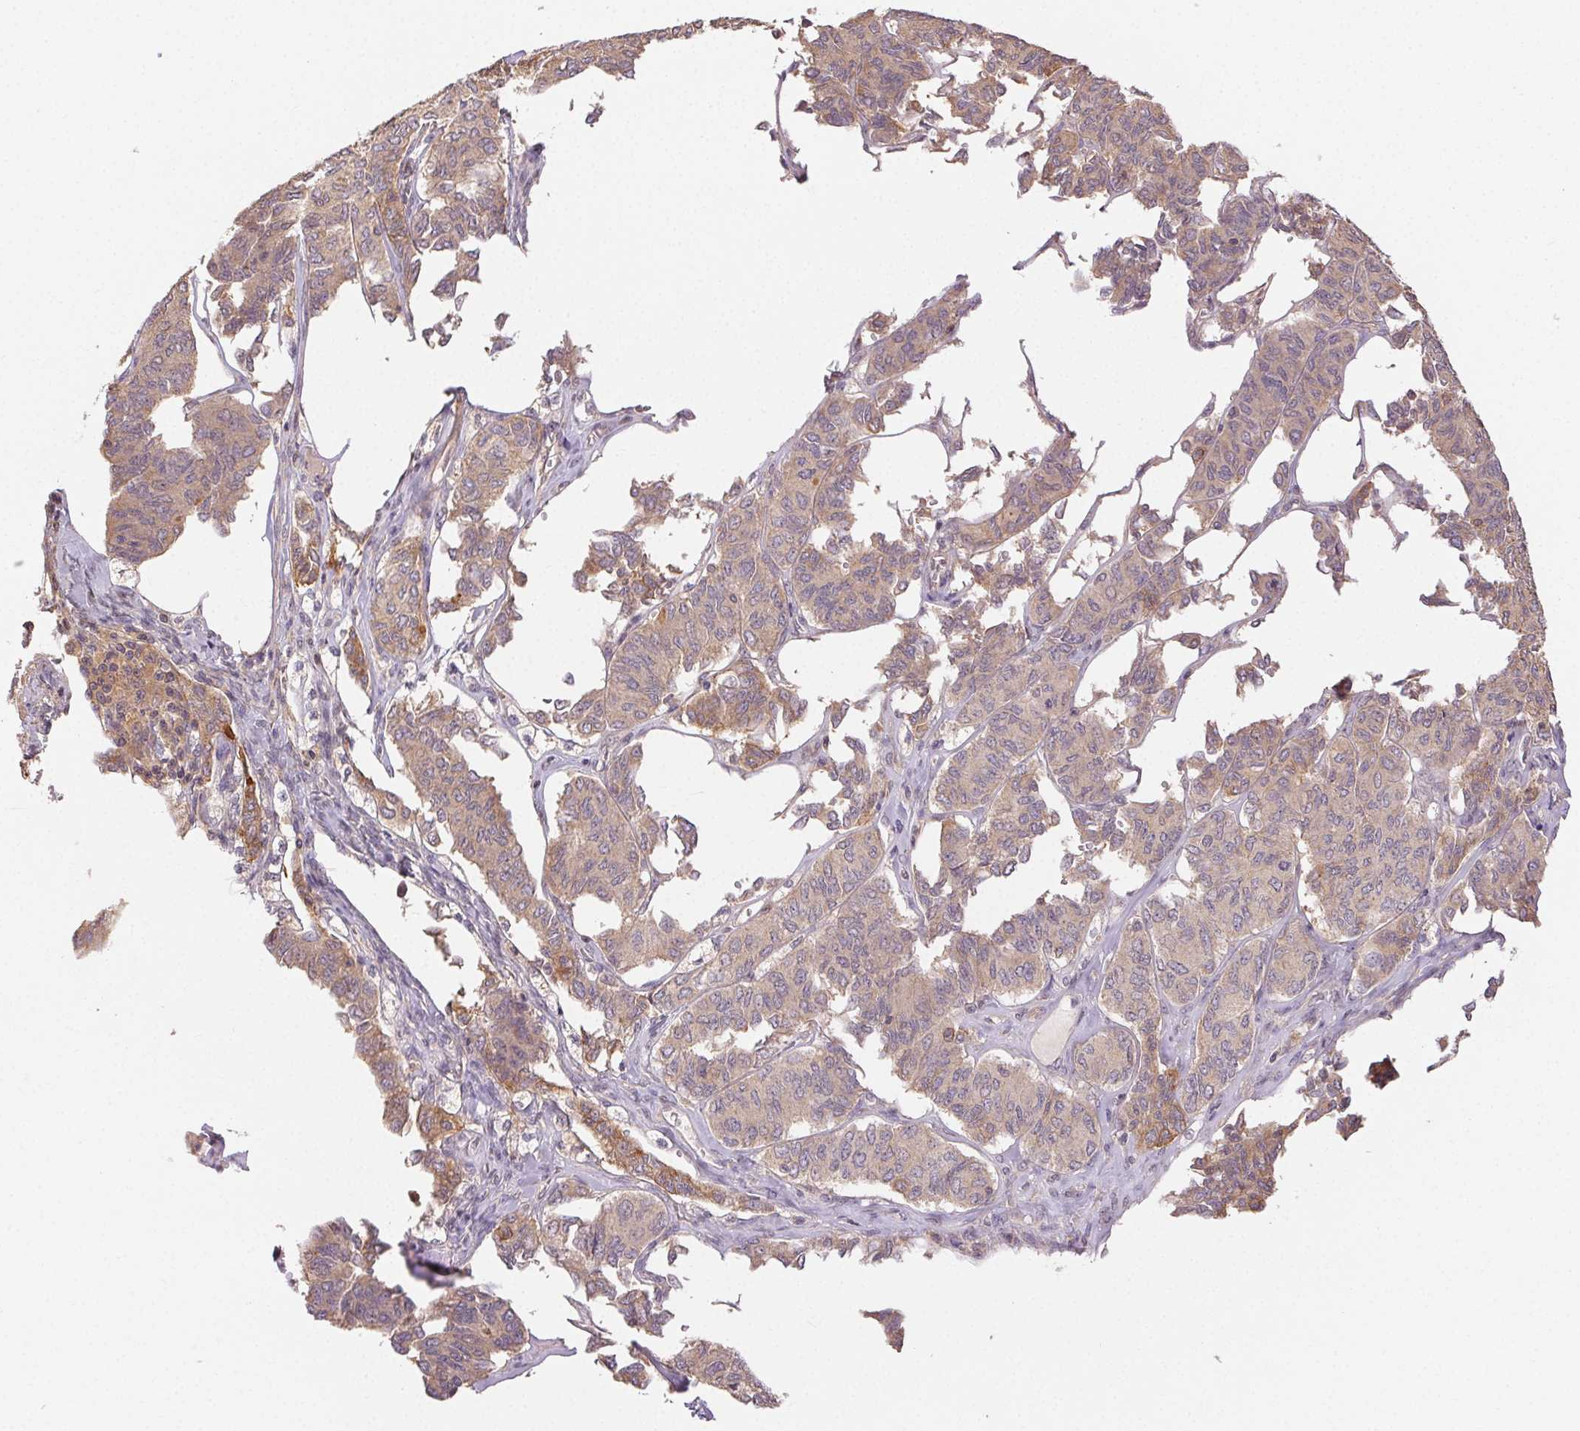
{"staining": {"intensity": "weak", "quantity": "25%-75%", "location": "cytoplasmic/membranous"}, "tissue": "ovarian cancer", "cell_type": "Tumor cells", "image_type": "cancer", "snomed": [{"axis": "morphology", "description": "Carcinoma, endometroid"}, {"axis": "topography", "description": "Ovary"}], "caption": "Weak cytoplasmic/membranous expression for a protein is present in approximately 25%-75% of tumor cells of ovarian endometroid carcinoma using IHC.", "gene": "MAPKAPK2", "patient": {"sex": "female", "age": 80}}